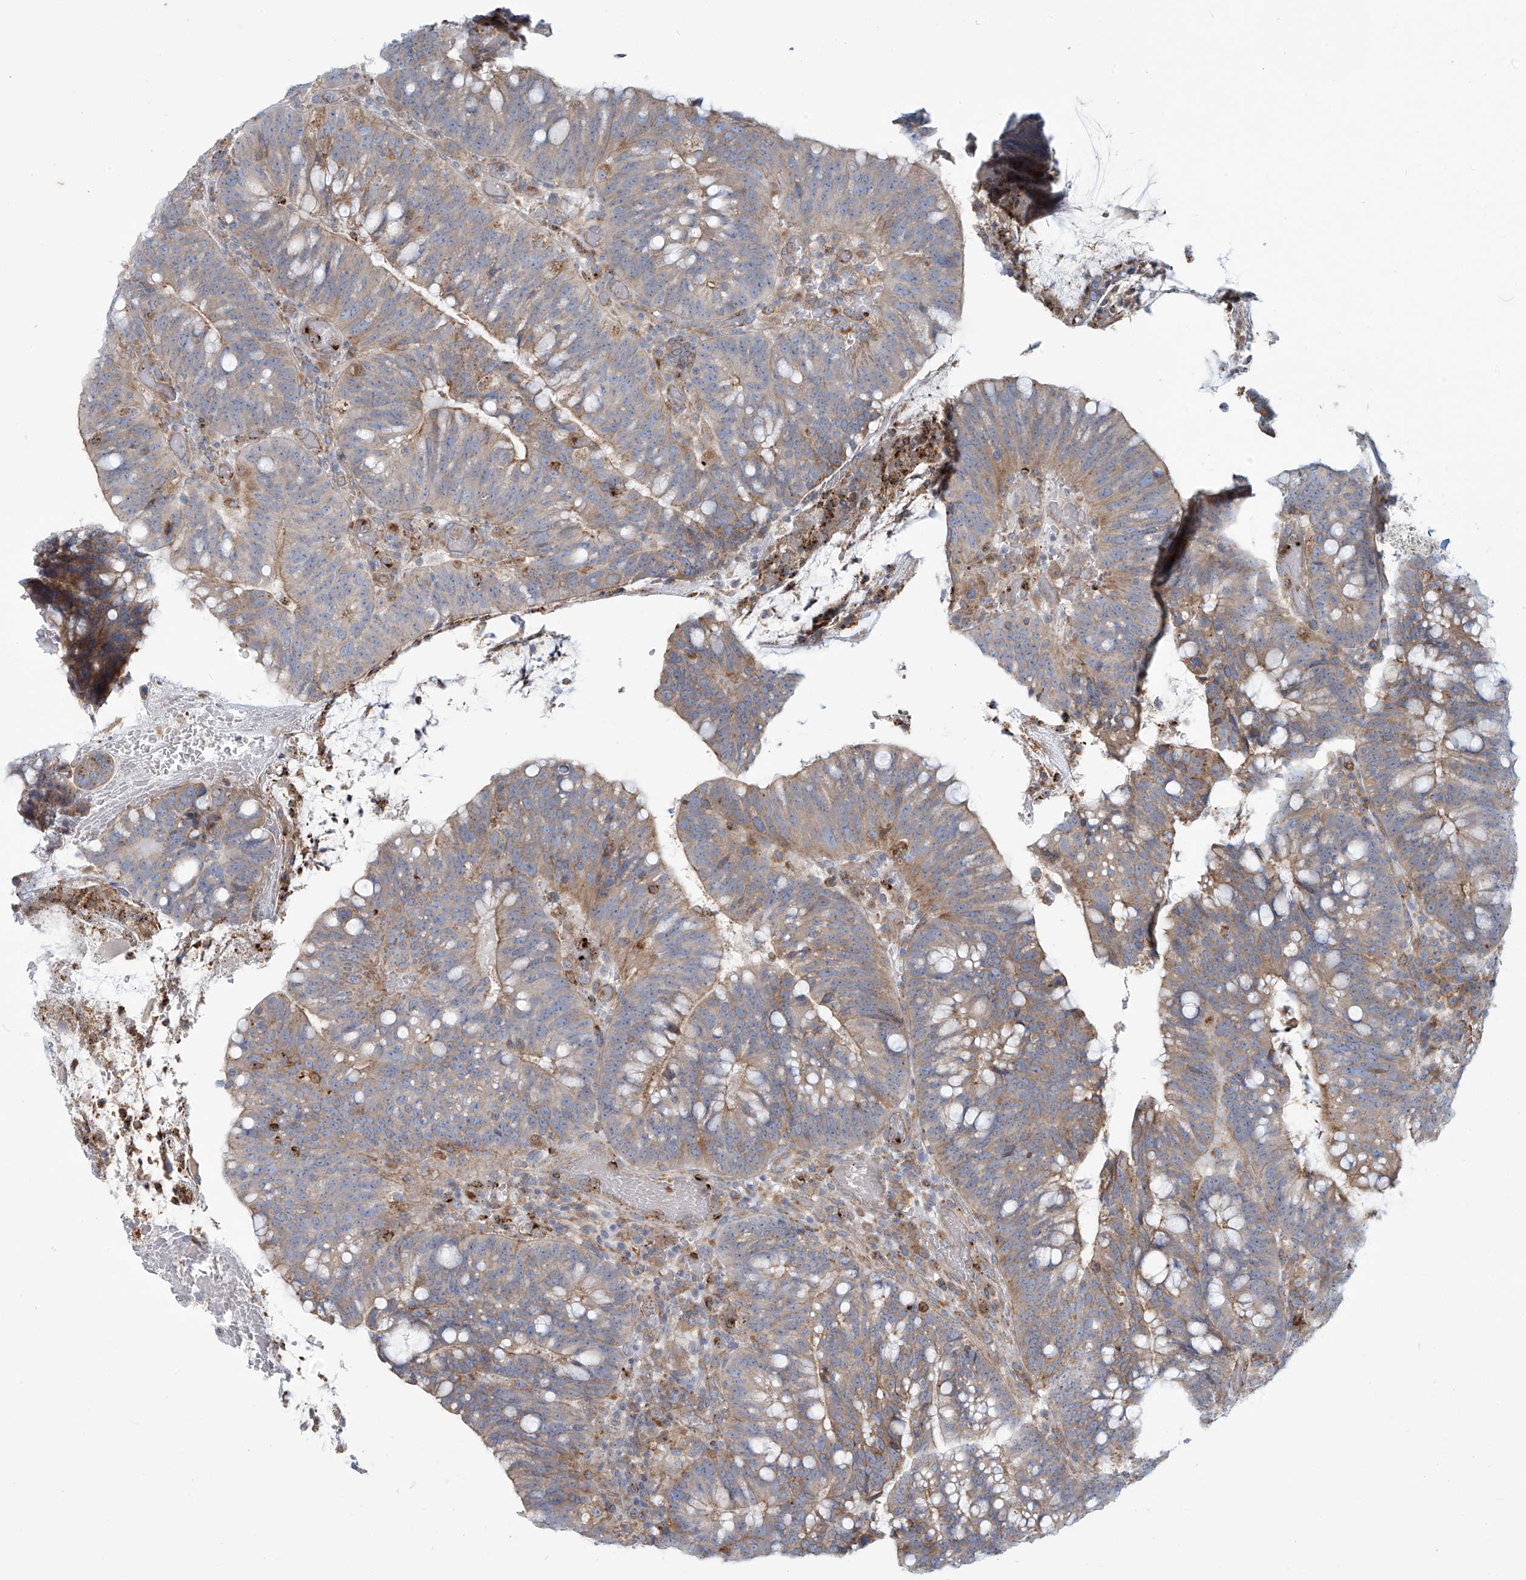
{"staining": {"intensity": "moderate", "quantity": ">75%", "location": "cytoplasmic/membranous"}, "tissue": "colorectal cancer", "cell_type": "Tumor cells", "image_type": "cancer", "snomed": [{"axis": "morphology", "description": "Adenocarcinoma, NOS"}, {"axis": "topography", "description": "Colon"}], "caption": "Tumor cells demonstrate moderate cytoplasmic/membranous staining in about >75% of cells in colorectal cancer.", "gene": "LZTS3", "patient": {"sex": "female", "age": 66}}